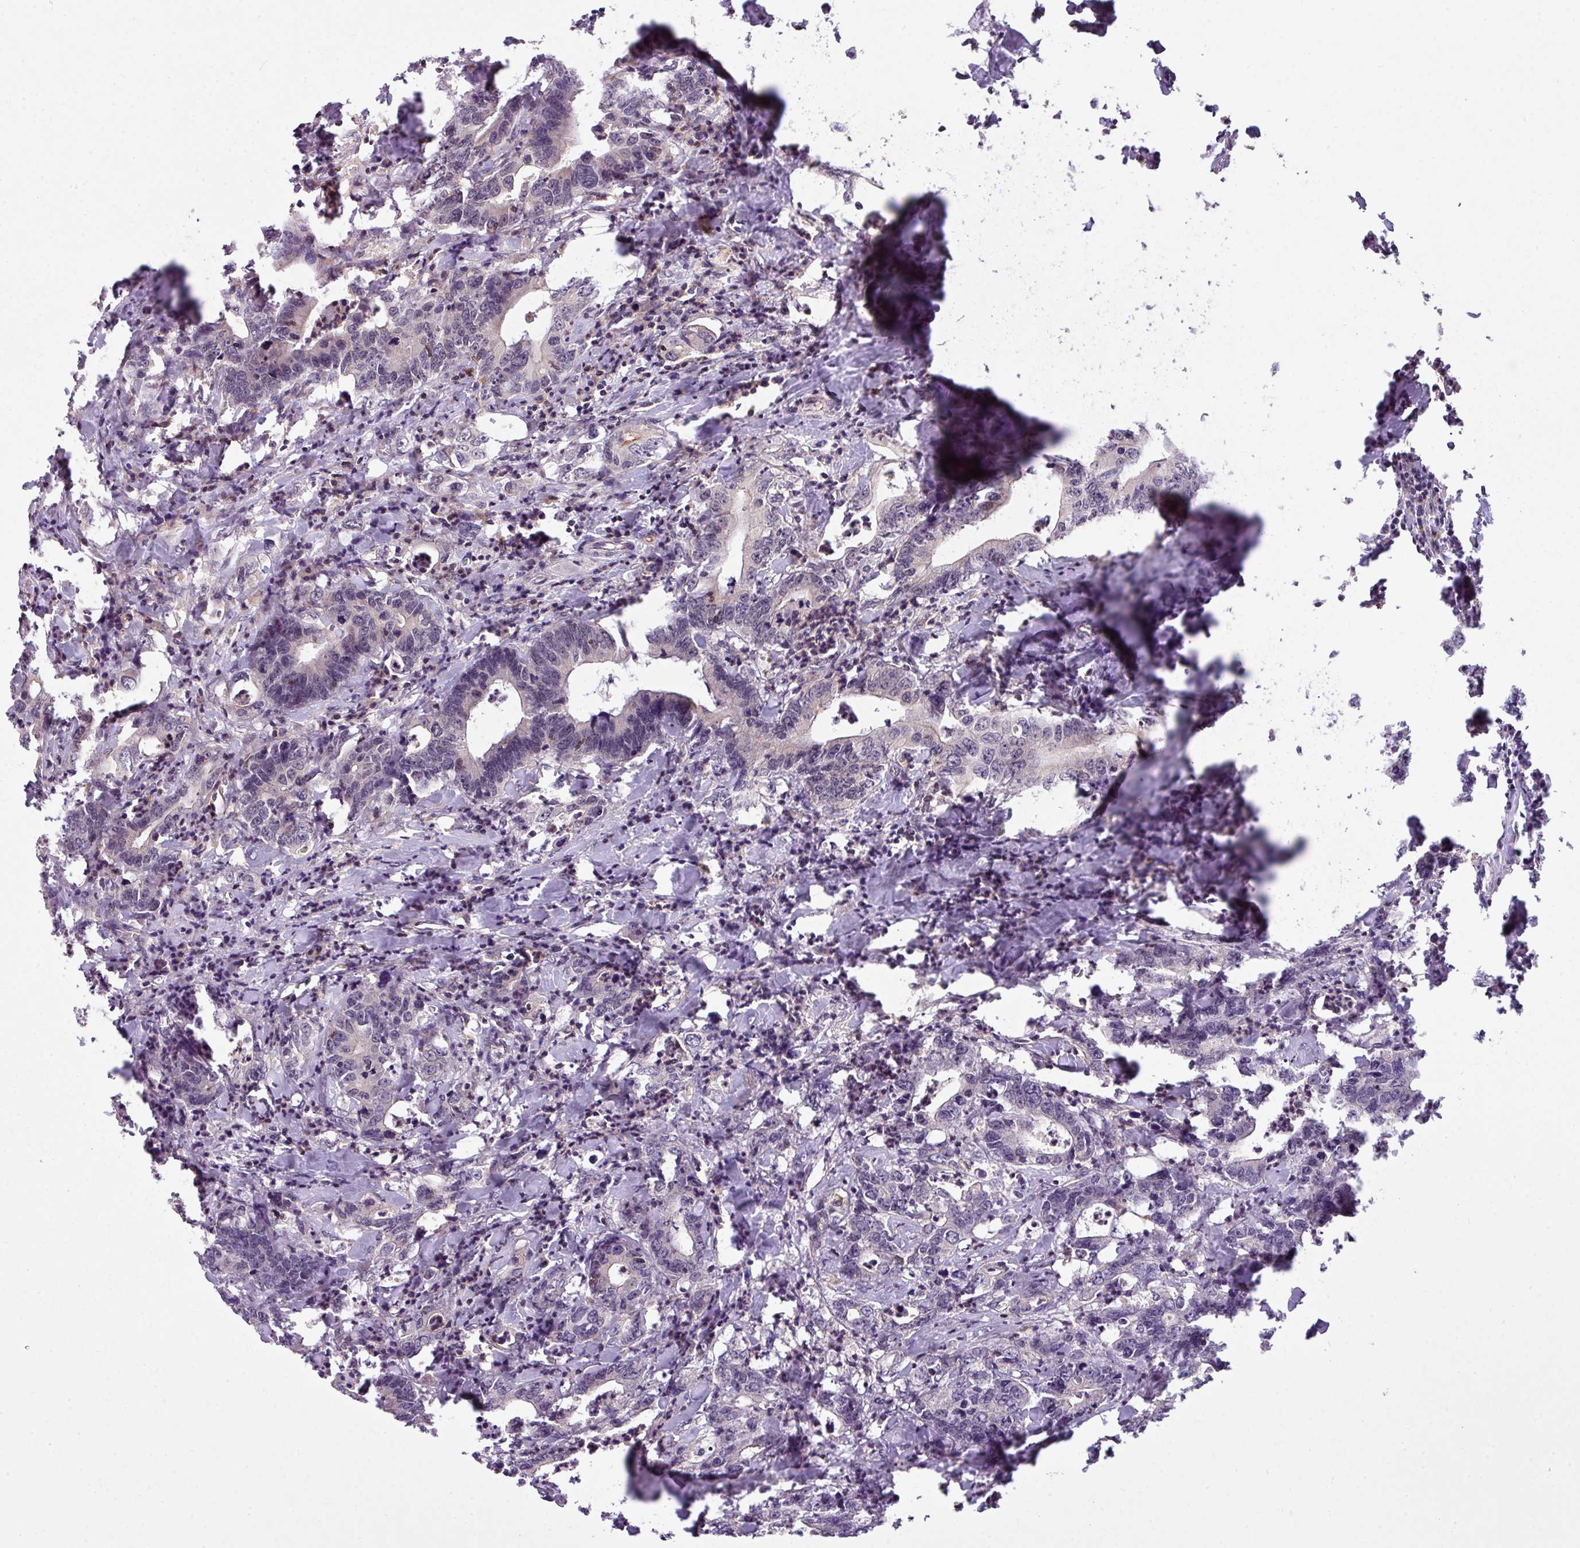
{"staining": {"intensity": "negative", "quantity": "none", "location": "none"}, "tissue": "colorectal cancer", "cell_type": "Tumor cells", "image_type": "cancer", "snomed": [{"axis": "morphology", "description": "Adenocarcinoma, NOS"}, {"axis": "topography", "description": "Colon"}], "caption": "Adenocarcinoma (colorectal) was stained to show a protein in brown. There is no significant staining in tumor cells.", "gene": "ZC2HC1C", "patient": {"sex": "female", "age": 75}}